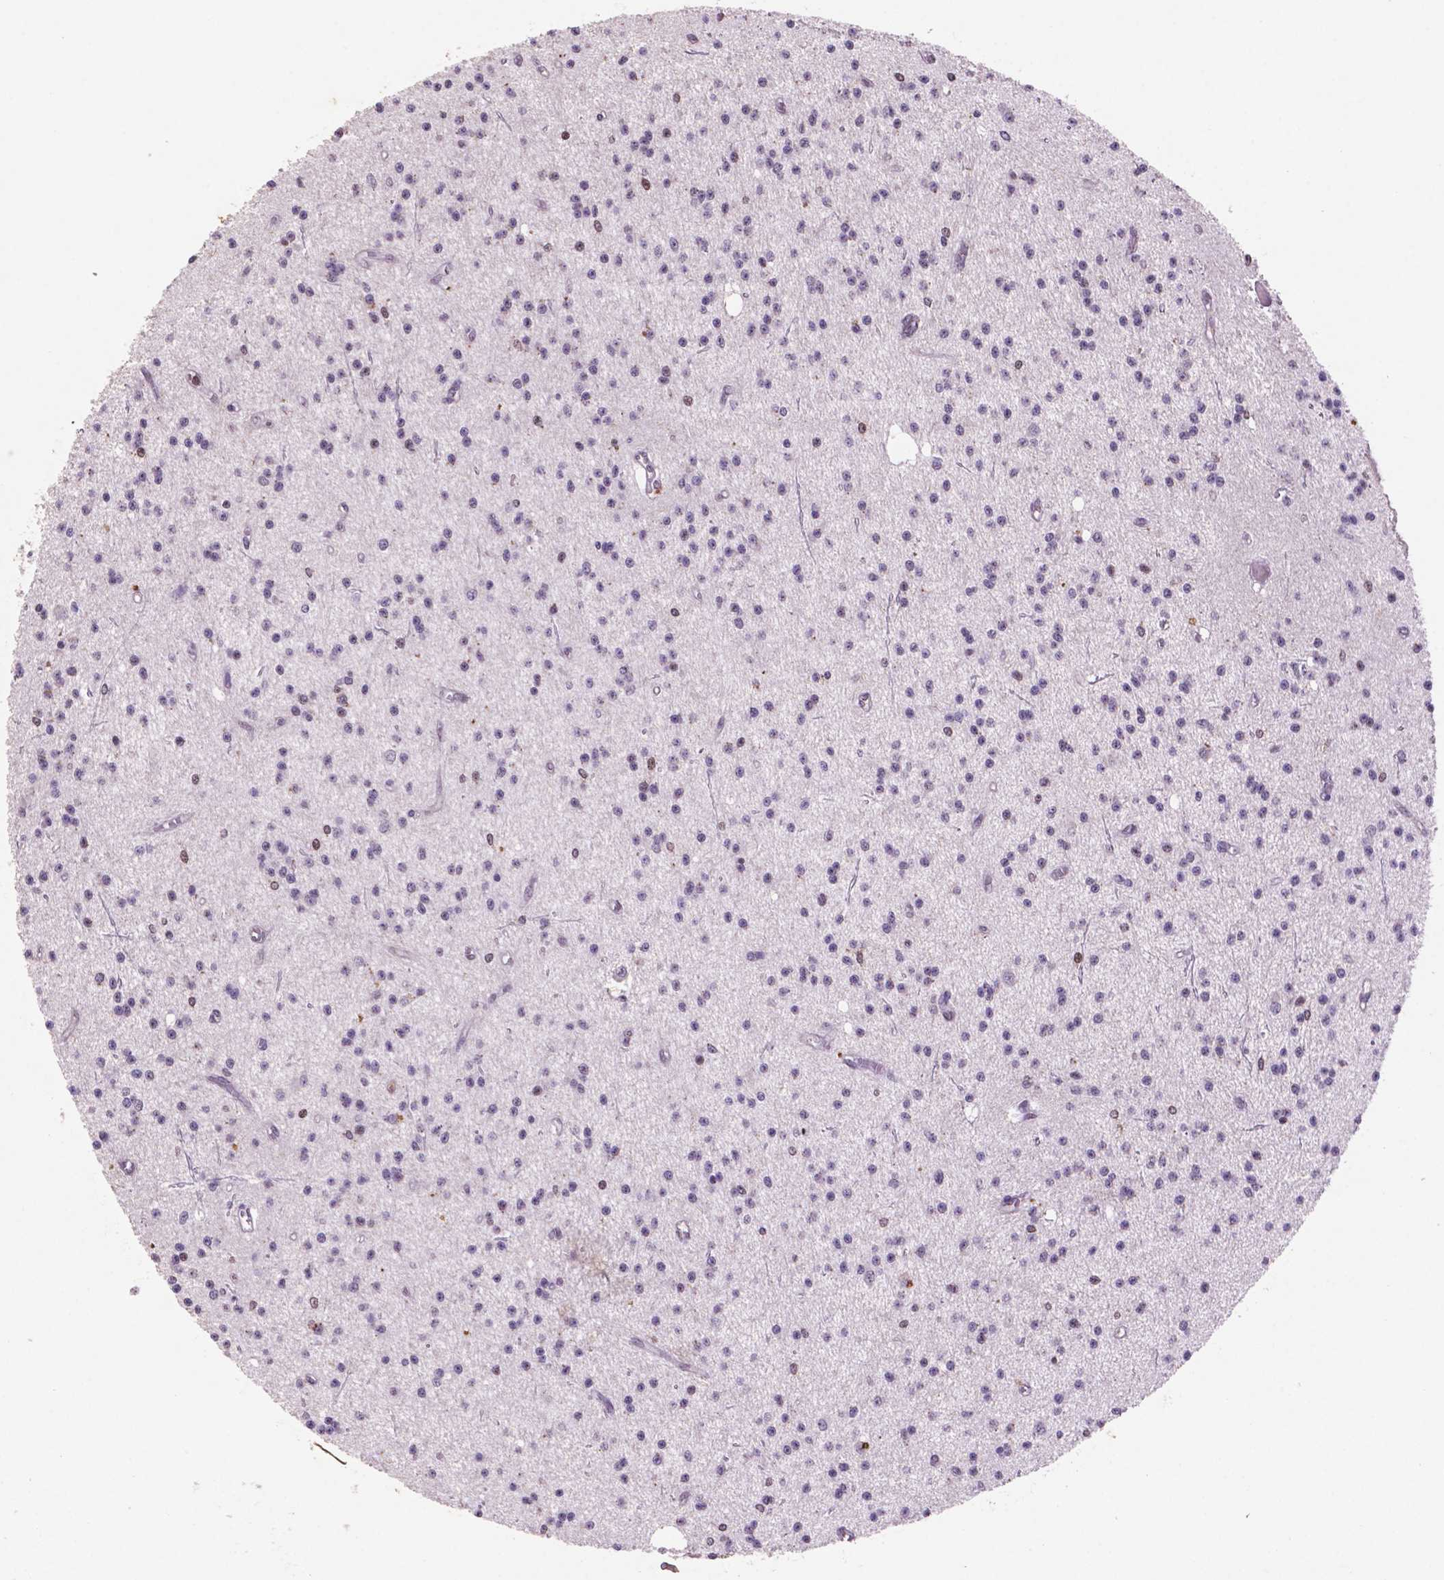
{"staining": {"intensity": "negative", "quantity": "none", "location": "none"}, "tissue": "glioma", "cell_type": "Tumor cells", "image_type": "cancer", "snomed": [{"axis": "morphology", "description": "Glioma, malignant, Low grade"}, {"axis": "topography", "description": "Brain"}], "caption": "Immunohistochemistry (IHC) micrograph of neoplastic tissue: low-grade glioma (malignant) stained with DAB (3,3'-diaminobenzidine) exhibits no significant protein expression in tumor cells.", "gene": "GLRX", "patient": {"sex": "male", "age": 27}}